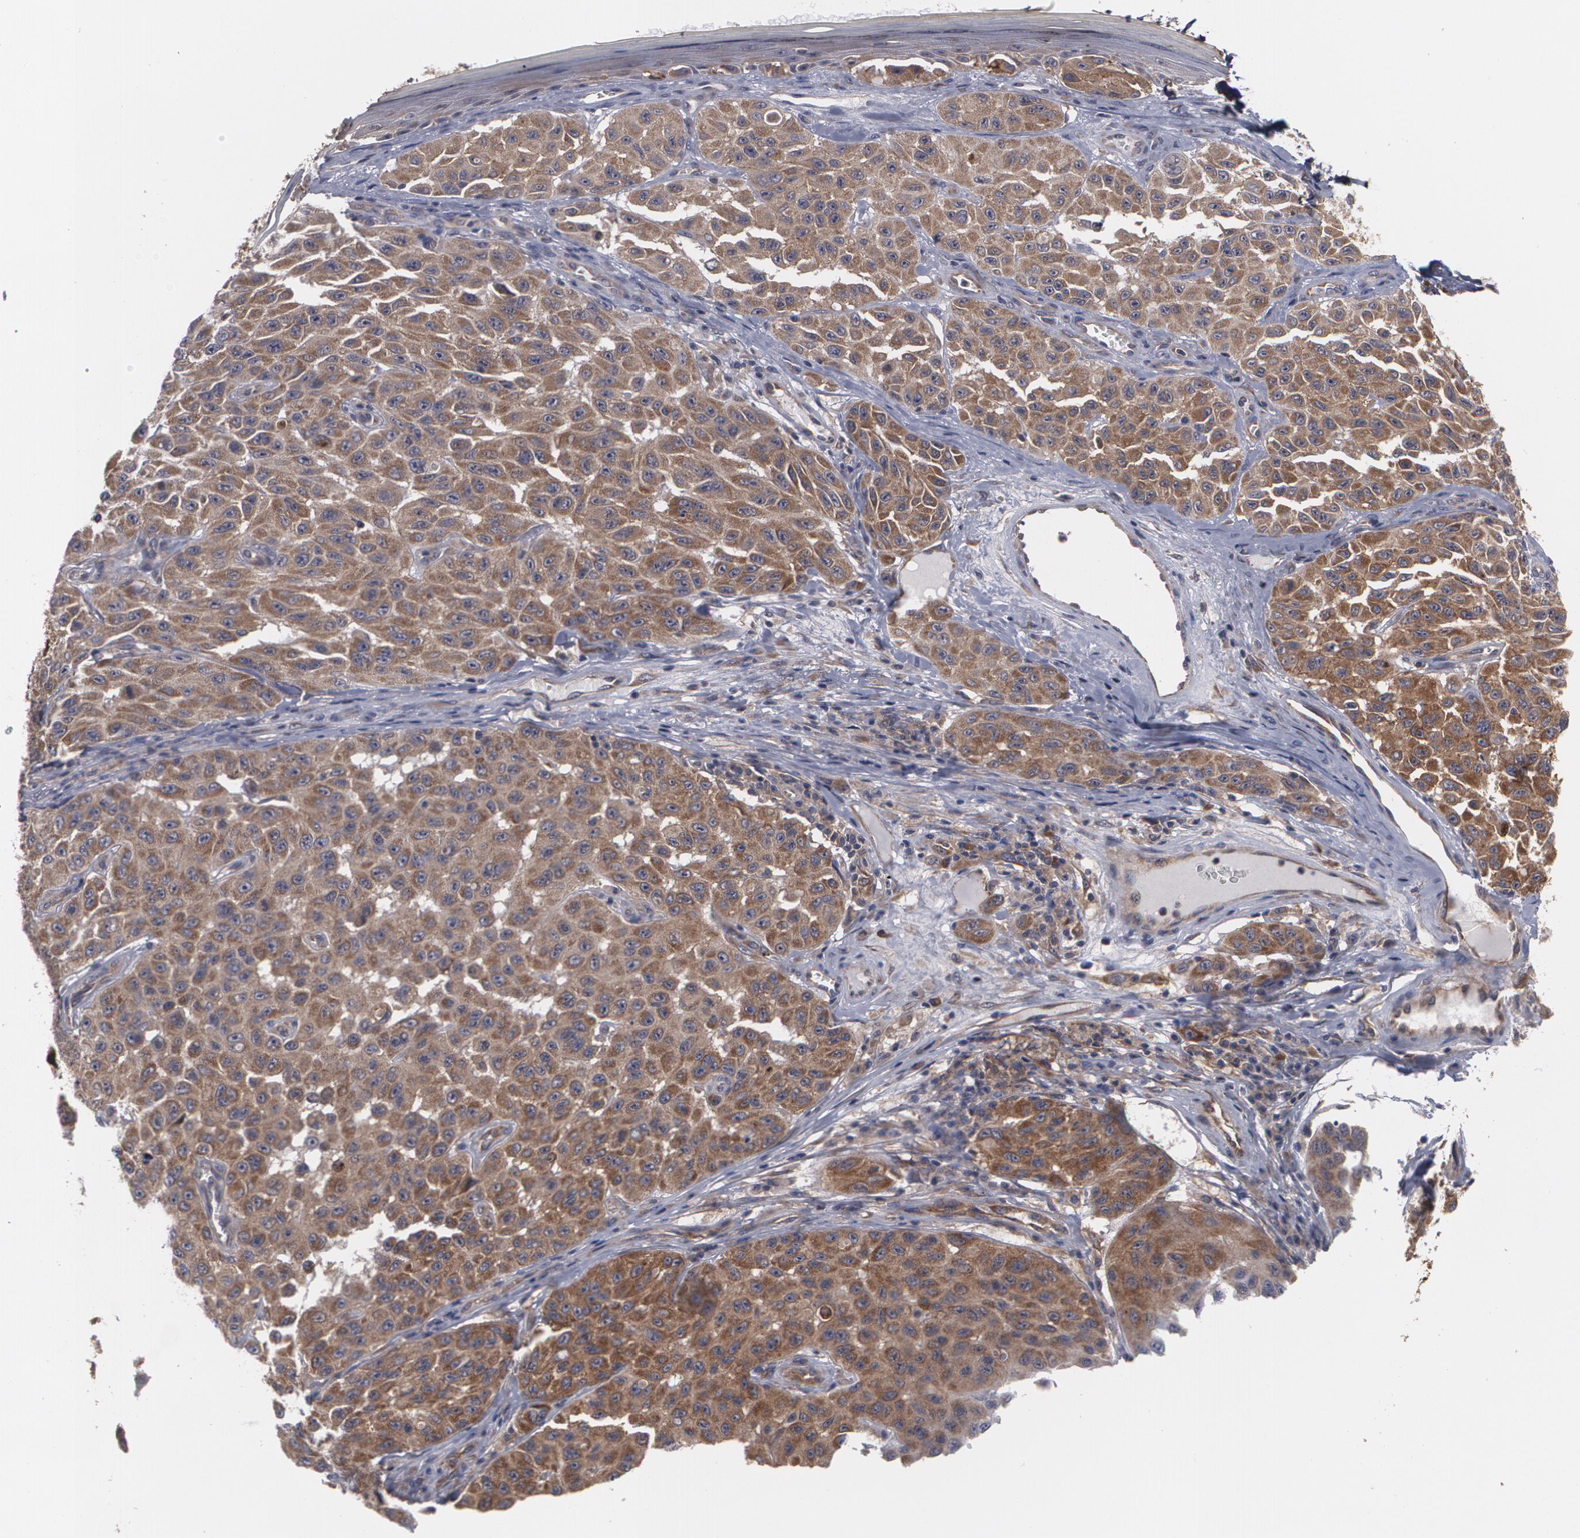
{"staining": {"intensity": "moderate", "quantity": ">75%", "location": "cytoplasmic/membranous"}, "tissue": "melanoma", "cell_type": "Tumor cells", "image_type": "cancer", "snomed": [{"axis": "morphology", "description": "Malignant melanoma, NOS"}, {"axis": "topography", "description": "Skin"}], "caption": "IHC of human melanoma exhibits medium levels of moderate cytoplasmic/membranous positivity in approximately >75% of tumor cells.", "gene": "BMP6", "patient": {"sex": "male", "age": 30}}